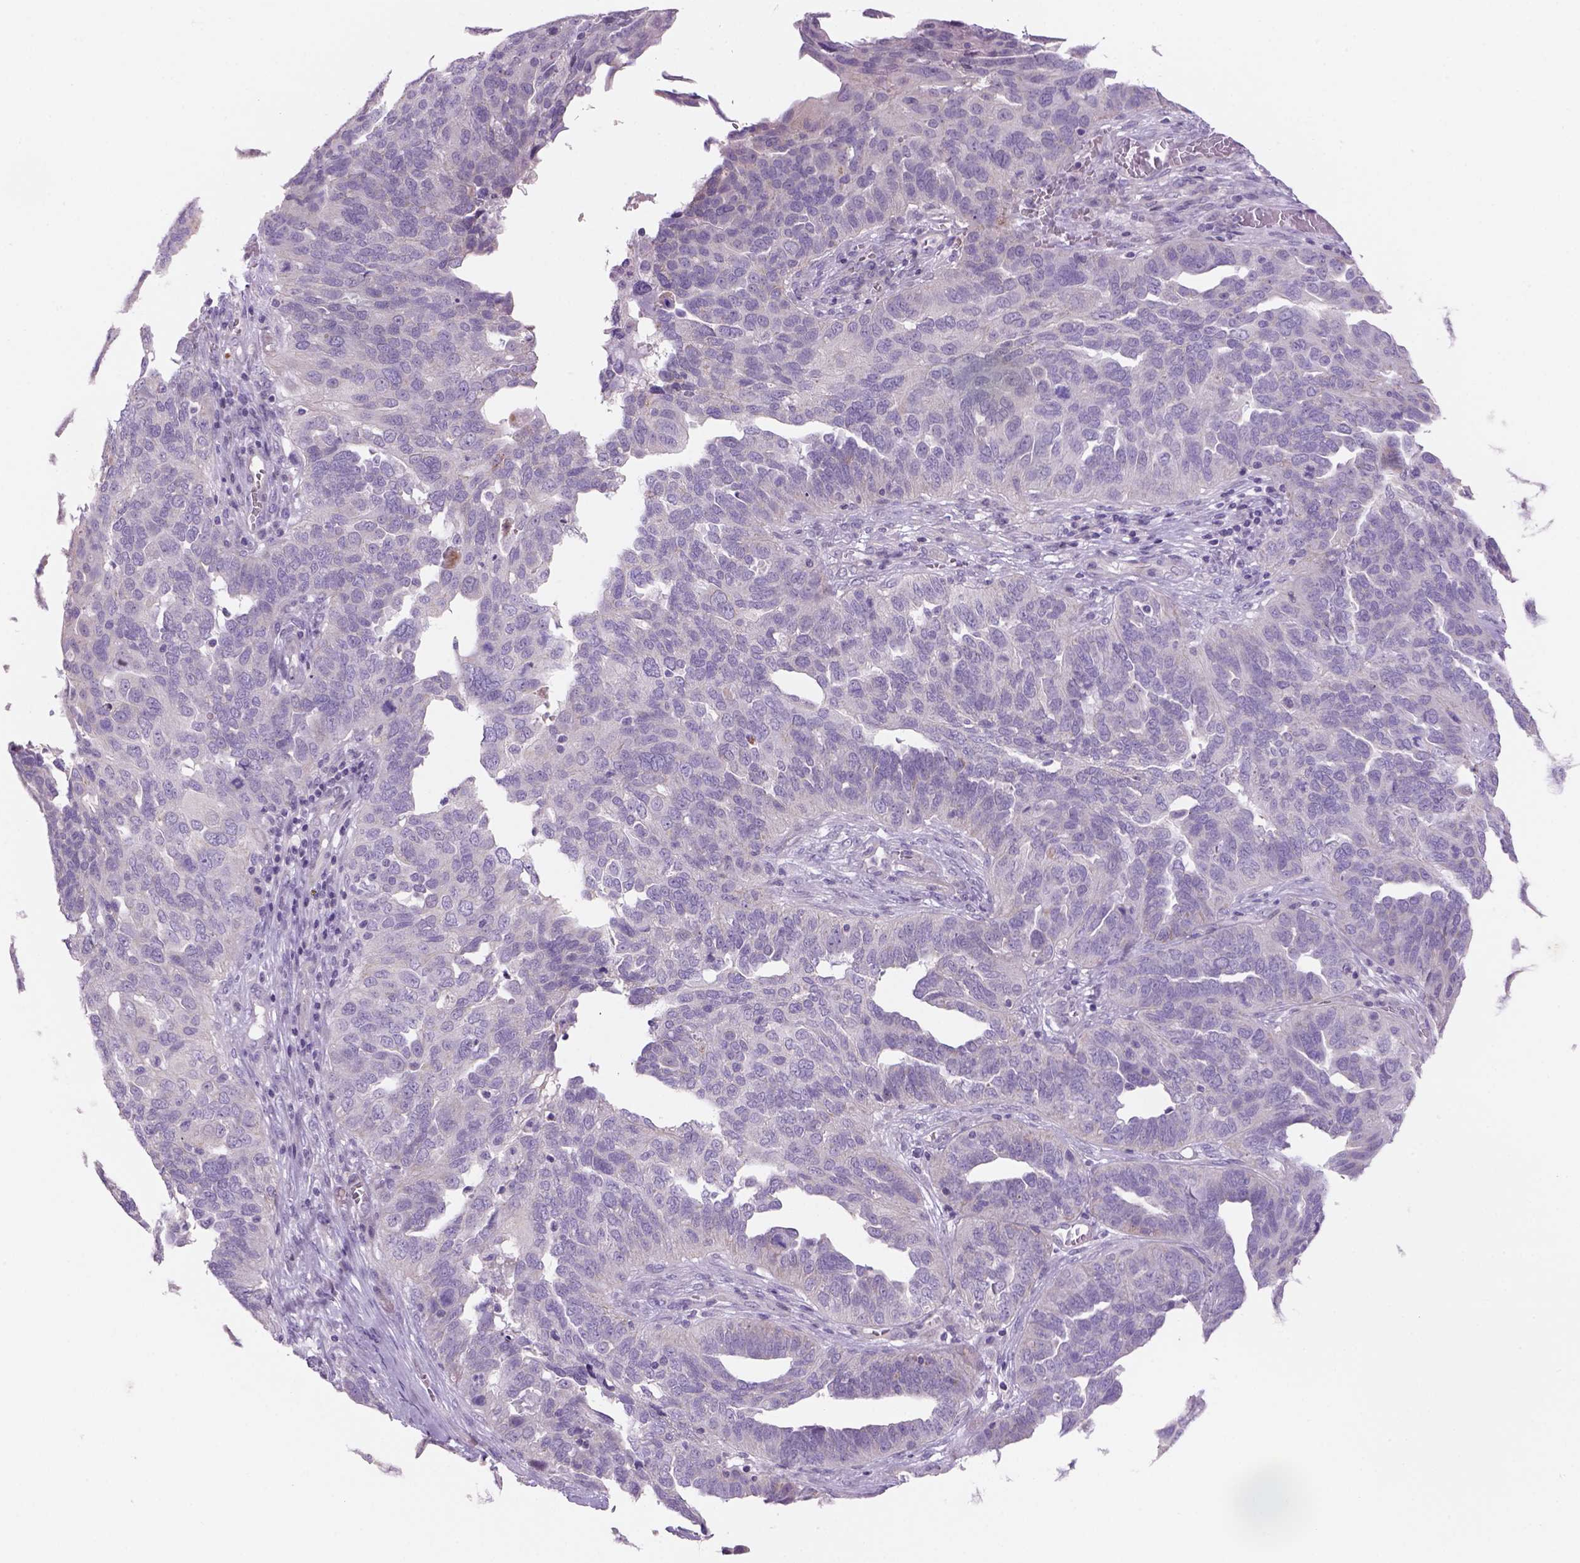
{"staining": {"intensity": "negative", "quantity": "none", "location": "none"}, "tissue": "ovarian cancer", "cell_type": "Tumor cells", "image_type": "cancer", "snomed": [{"axis": "morphology", "description": "Carcinoma, endometroid"}, {"axis": "topography", "description": "Soft tissue"}, {"axis": "topography", "description": "Ovary"}], "caption": "DAB immunohistochemical staining of endometroid carcinoma (ovarian) shows no significant positivity in tumor cells.", "gene": "ADGRV1", "patient": {"sex": "female", "age": 52}}